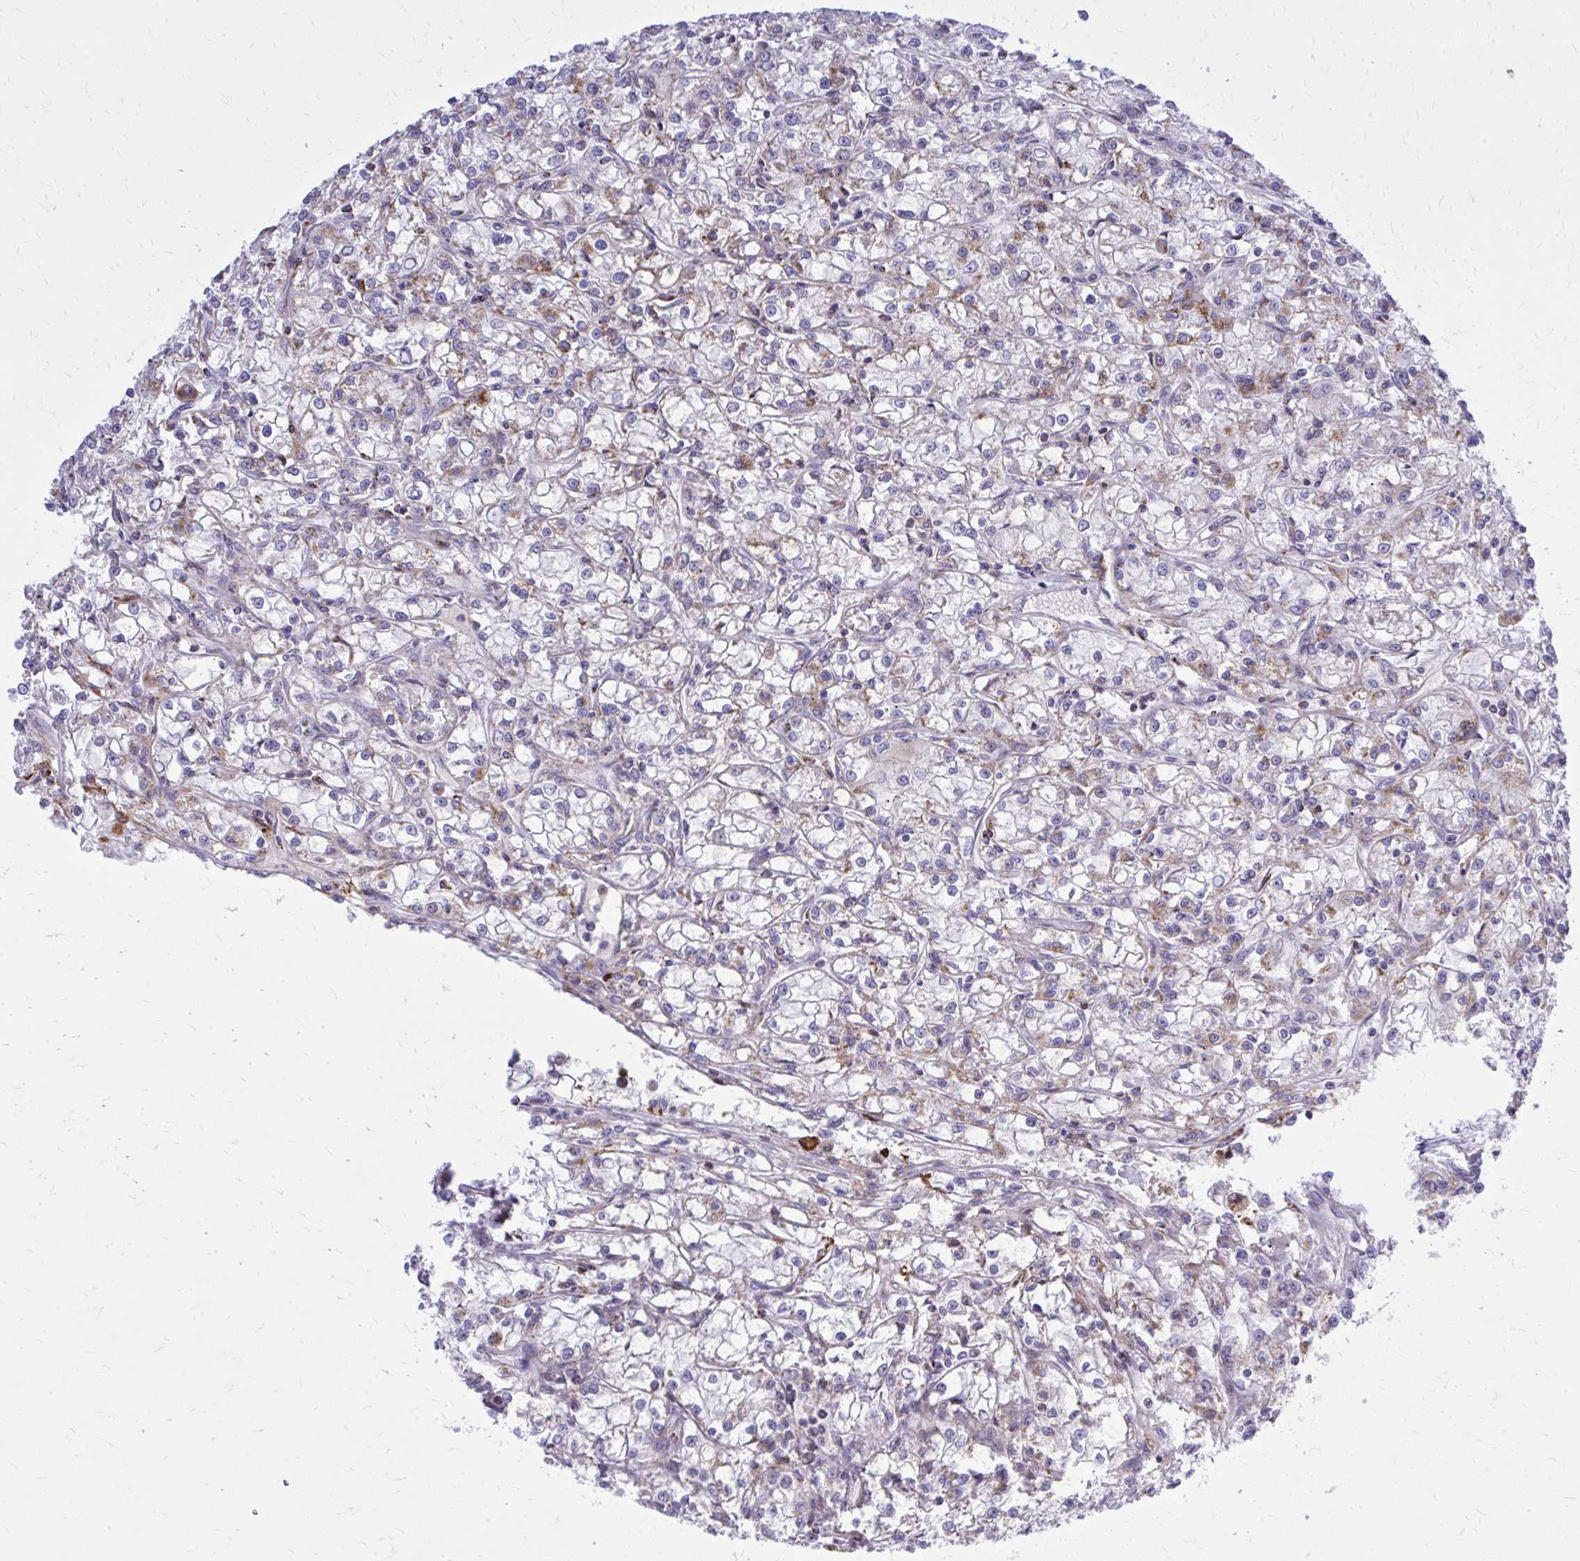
{"staining": {"intensity": "moderate", "quantity": "<25%", "location": "cytoplasmic/membranous"}, "tissue": "renal cancer", "cell_type": "Tumor cells", "image_type": "cancer", "snomed": [{"axis": "morphology", "description": "Adenocarcinoma, NOS"}, {"axis": "topography", "description": "Kidney"}], "caption": "Brown immunohistochemical staining in human renal cancer (adenocarcinoma) exhibits moderate cytoplasmic/membranous positivity in approximately <25% of tumor cells. (brown staining indicates protein expression, while blue staining denotes nuclei).", "gene": "ZNF362", "patient": {"sex": "female", "age": 59}}